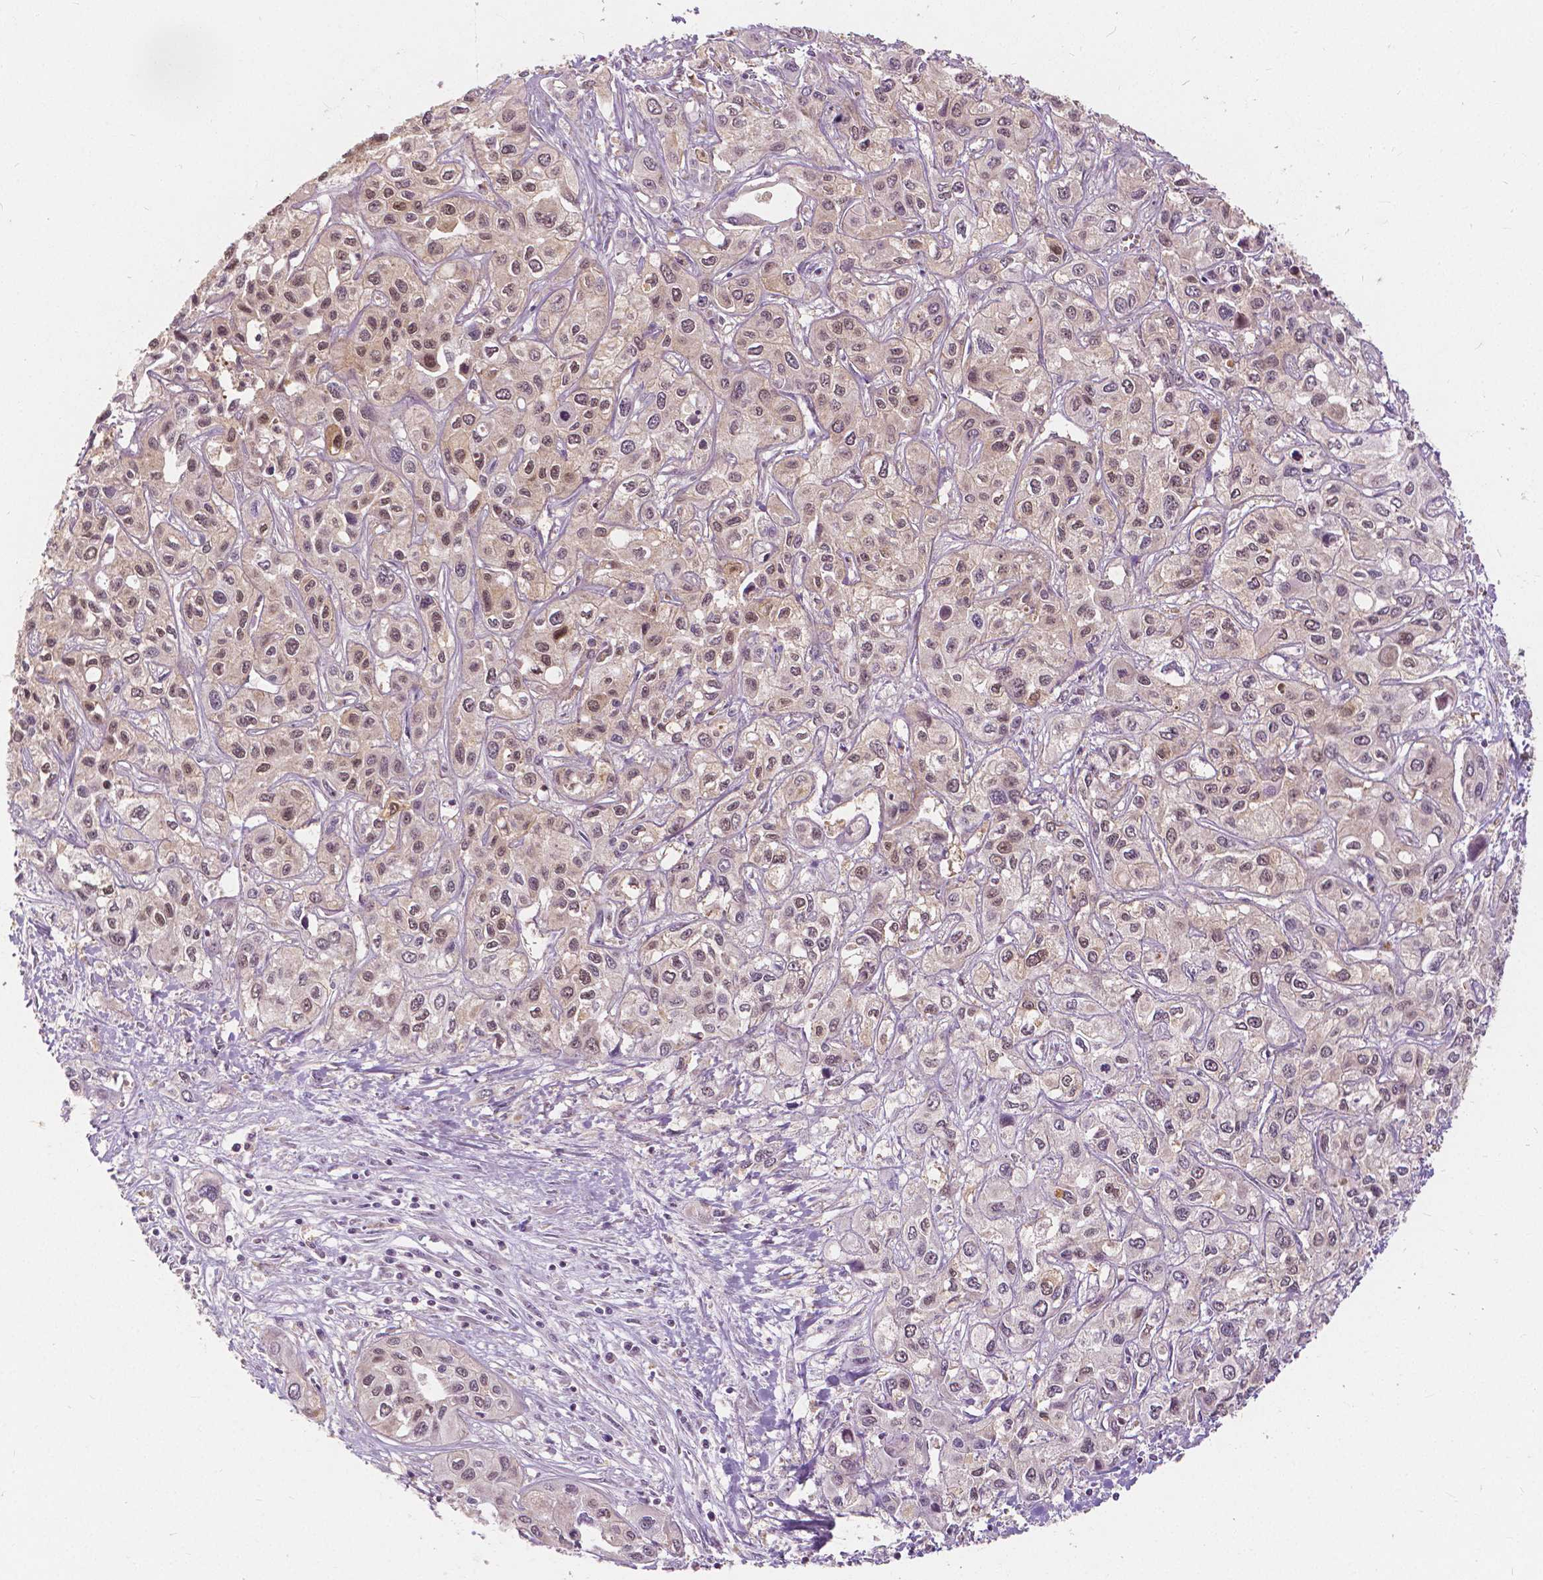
{"staining": {"intensity": "weak", "quantity": ">75%", "location": "nuclear"}, "tissue": "liver cancer", "cell_type": "Tumor cells", "image_type": "cancer", "snomed": [{"axis": "morphology", "description": "Cholangiocarcinoma"}, {"axis": "topography", "description": "Liver"}], "caption": "A brown stain highlights weak nuclear positivity of a protein in liver cancer (cholangiocarcinoma) tumor cells. The staining was performed using DAB, with brown indicating positive protein expression. Nuclei are stained blue with hematoxylin.", "gene": "NAPRT", "patient": {"sex": "female", "age": 66}}